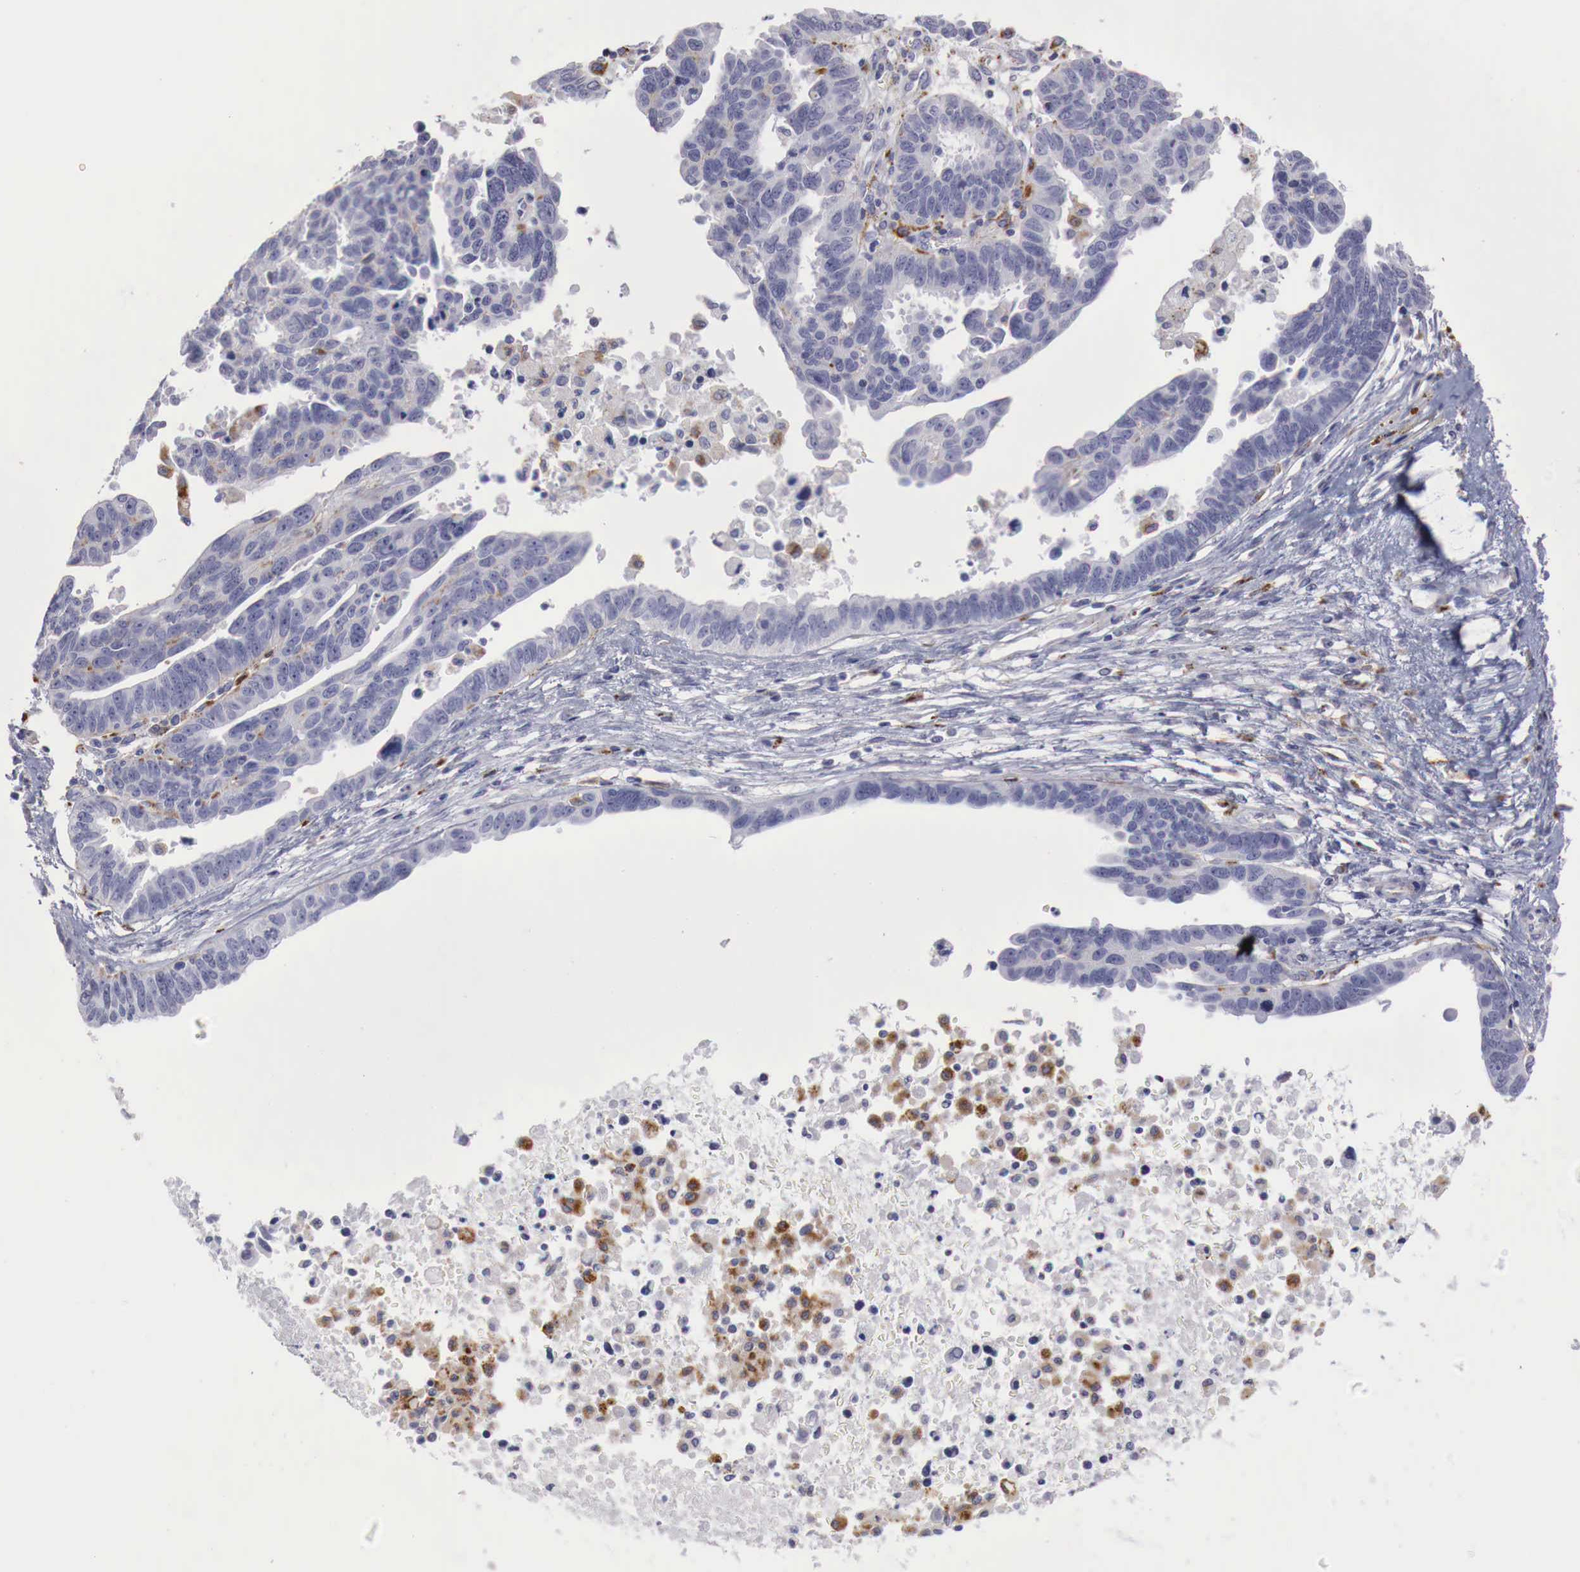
{"staining": {"intensity": "negative", "quantity": "none", "location": "none"}, "tissue": "ovarian cancer", "cell_type": "Tumor cells", "image_type": "cancer", "snomed": [{"axis": "morphology", "description": "Carcinoma, endometroid"}, {"axis": "morphology", "description": "Cystadenocarcinoma, serous, NOS"}, {"axis": "topography", "description": "Ovary"}], "caption": "Tumor cells are negative for brown protein staining in ovarian endometroid carcinoma.", "gene": "GLA", "patient": {"sex": "female", "age": 45}}